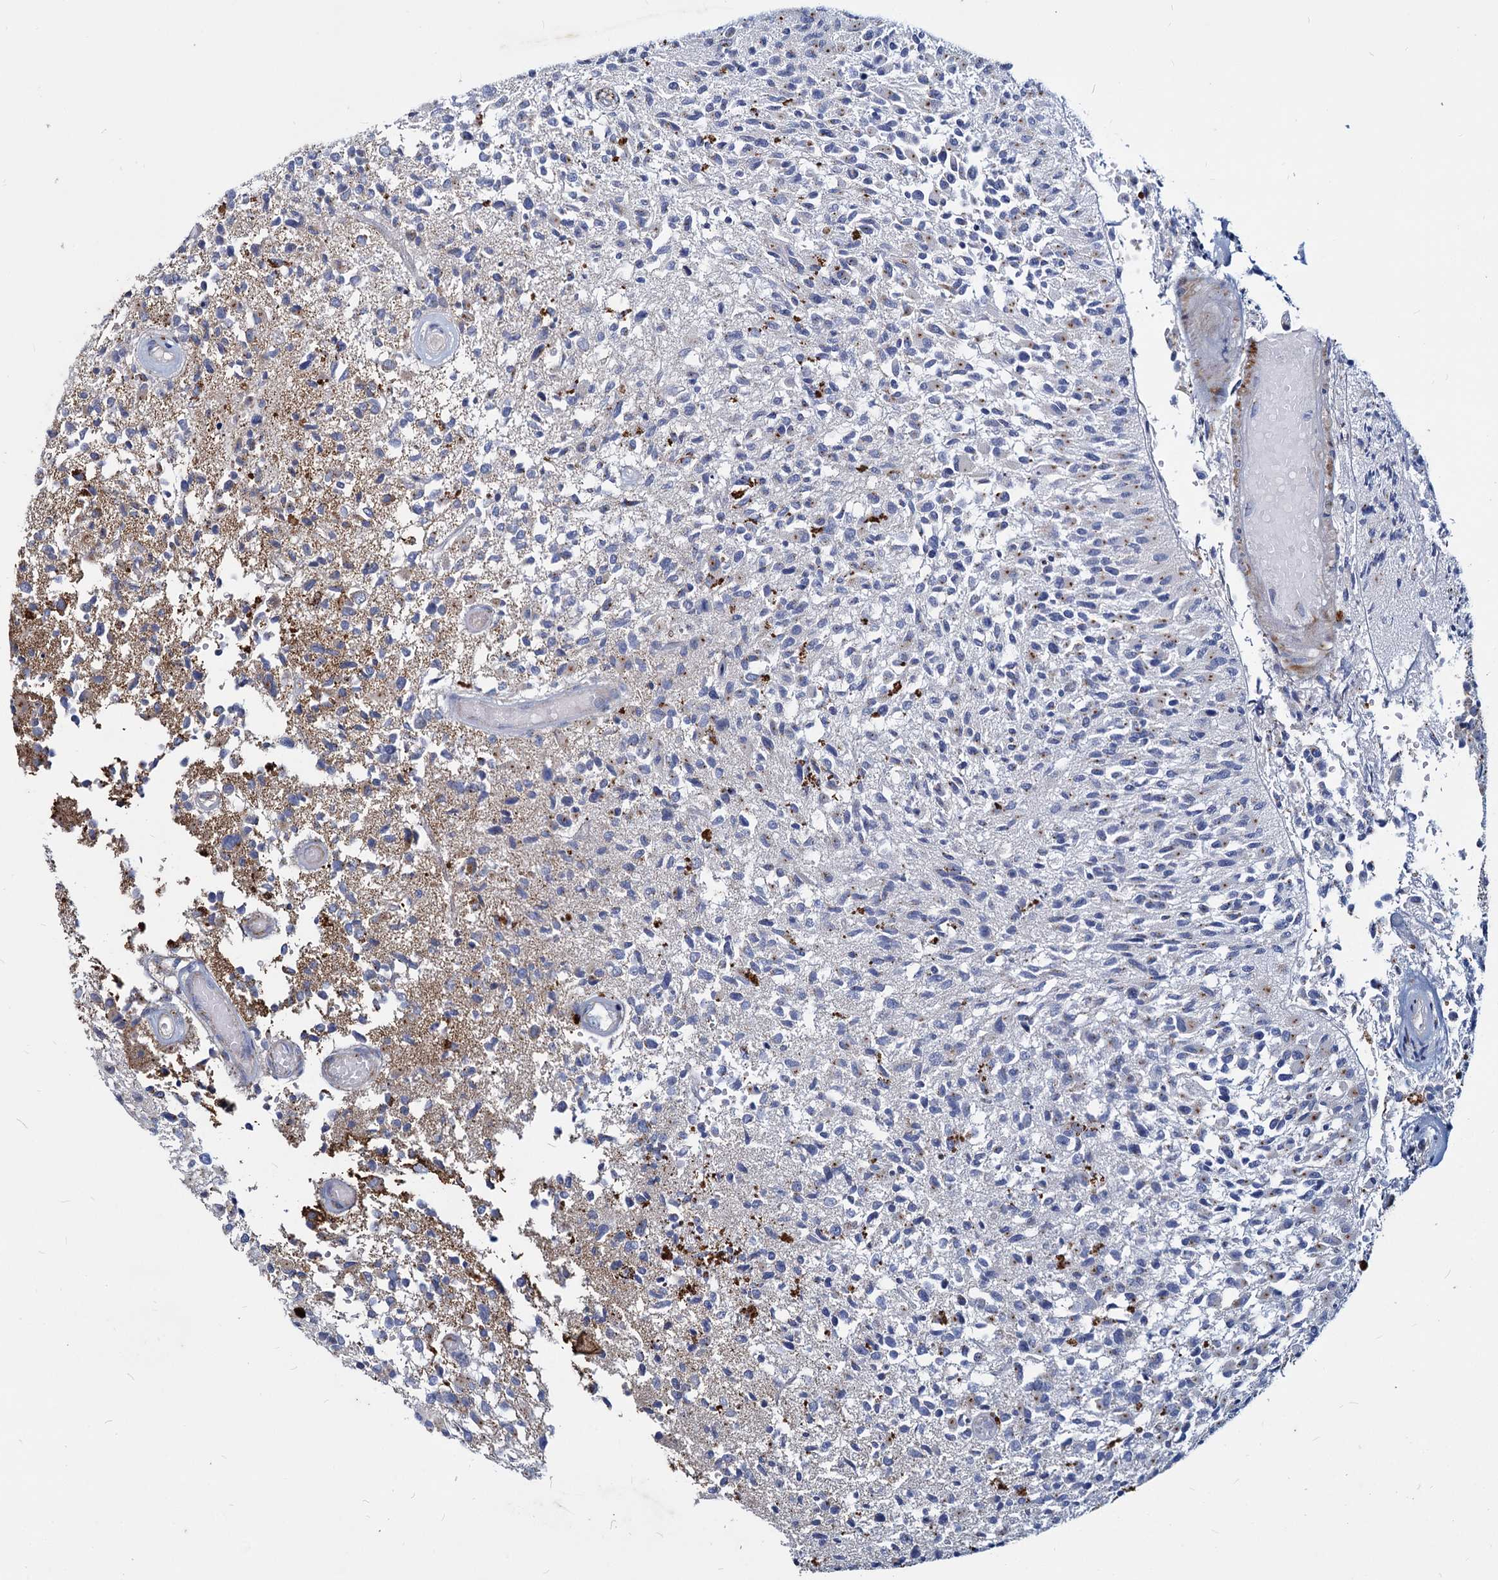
{"staining": {"intensity": "negative", "quantity": "none", "location": "none"}, "tissue": "glioma", "cell_type": "Tumor cells", "image_type": "cancer", "snomed": [{"axis": "morphology", "description": "Glioma, malignant, High grade"}, {"axis": "morphology", "description": "Glioblastoma, NOS"}, {"axis": "topography", "description": "Brain"}], "caption": "Immunohistochemistry image of neoplastic tissue: human glioma stained with DAB (3,3'-diaminobenzidine) shows no significant protein staining in tumor cells.", "gene": "AGBL4", "patient": {"sex": "male", "age": 60}}